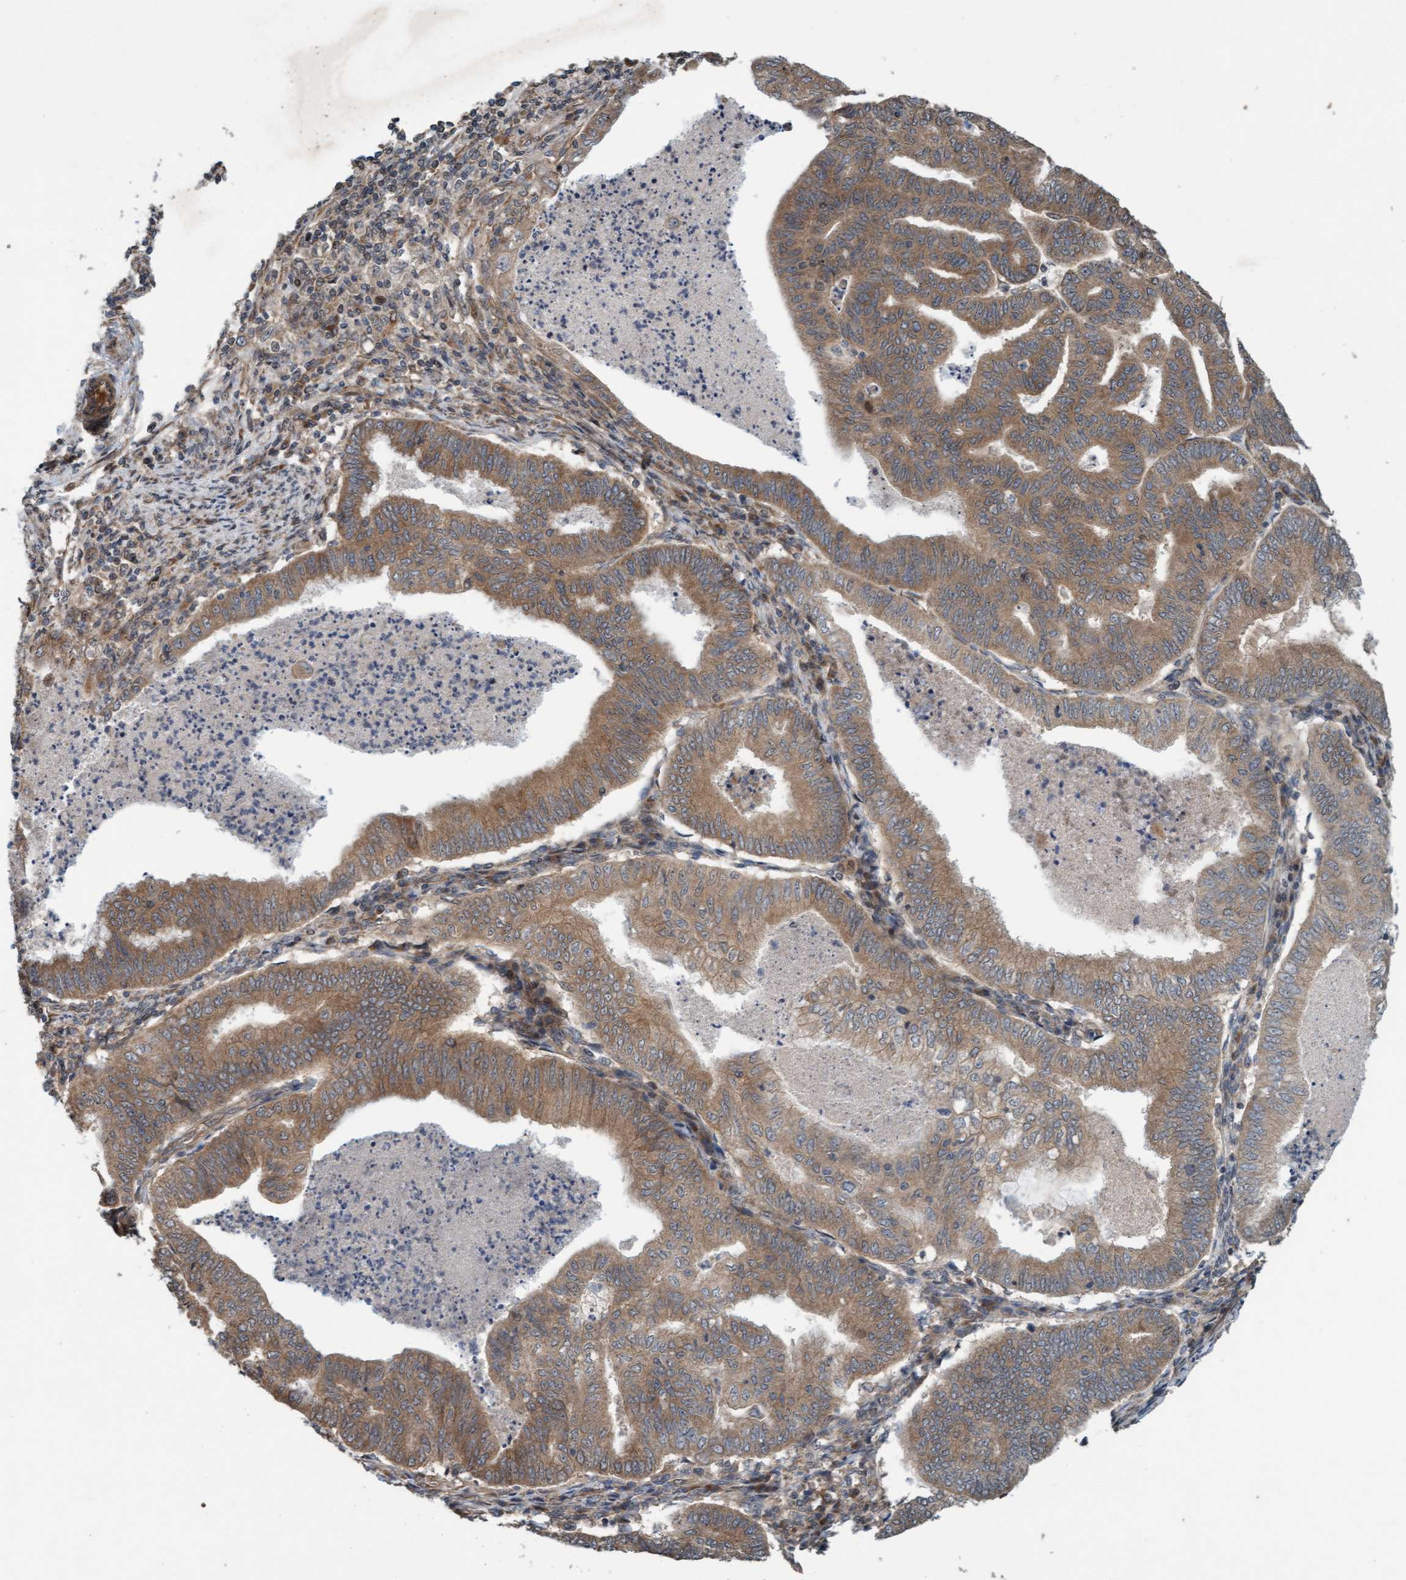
{"staining": {"intensity": "weak", "quantity": ">75%", "location": "cytoplasmic/membranous"}, "tissue": "endometrial cancer", "cell_type": "Tumor cells", "image_type": "cancer", "snomed": [{"axis": "morphology", "description": "Polyp, NOS"}, {"axis": "morphology", "description": "Adenocarcinoma, NOS"}, {"axis": "morphology", "description": "Adenoma, NOS"}, {"axis": "topography", "description": "Endometrium"}], "caption": "Immunohistochemistry of endometrial adenoma displays low levels of weak cytoplasmic/membranous positivity in approximately >75% of tumor cells.", "gene": "MLXIP", "patient": {"sex": "female", "age": 79}}